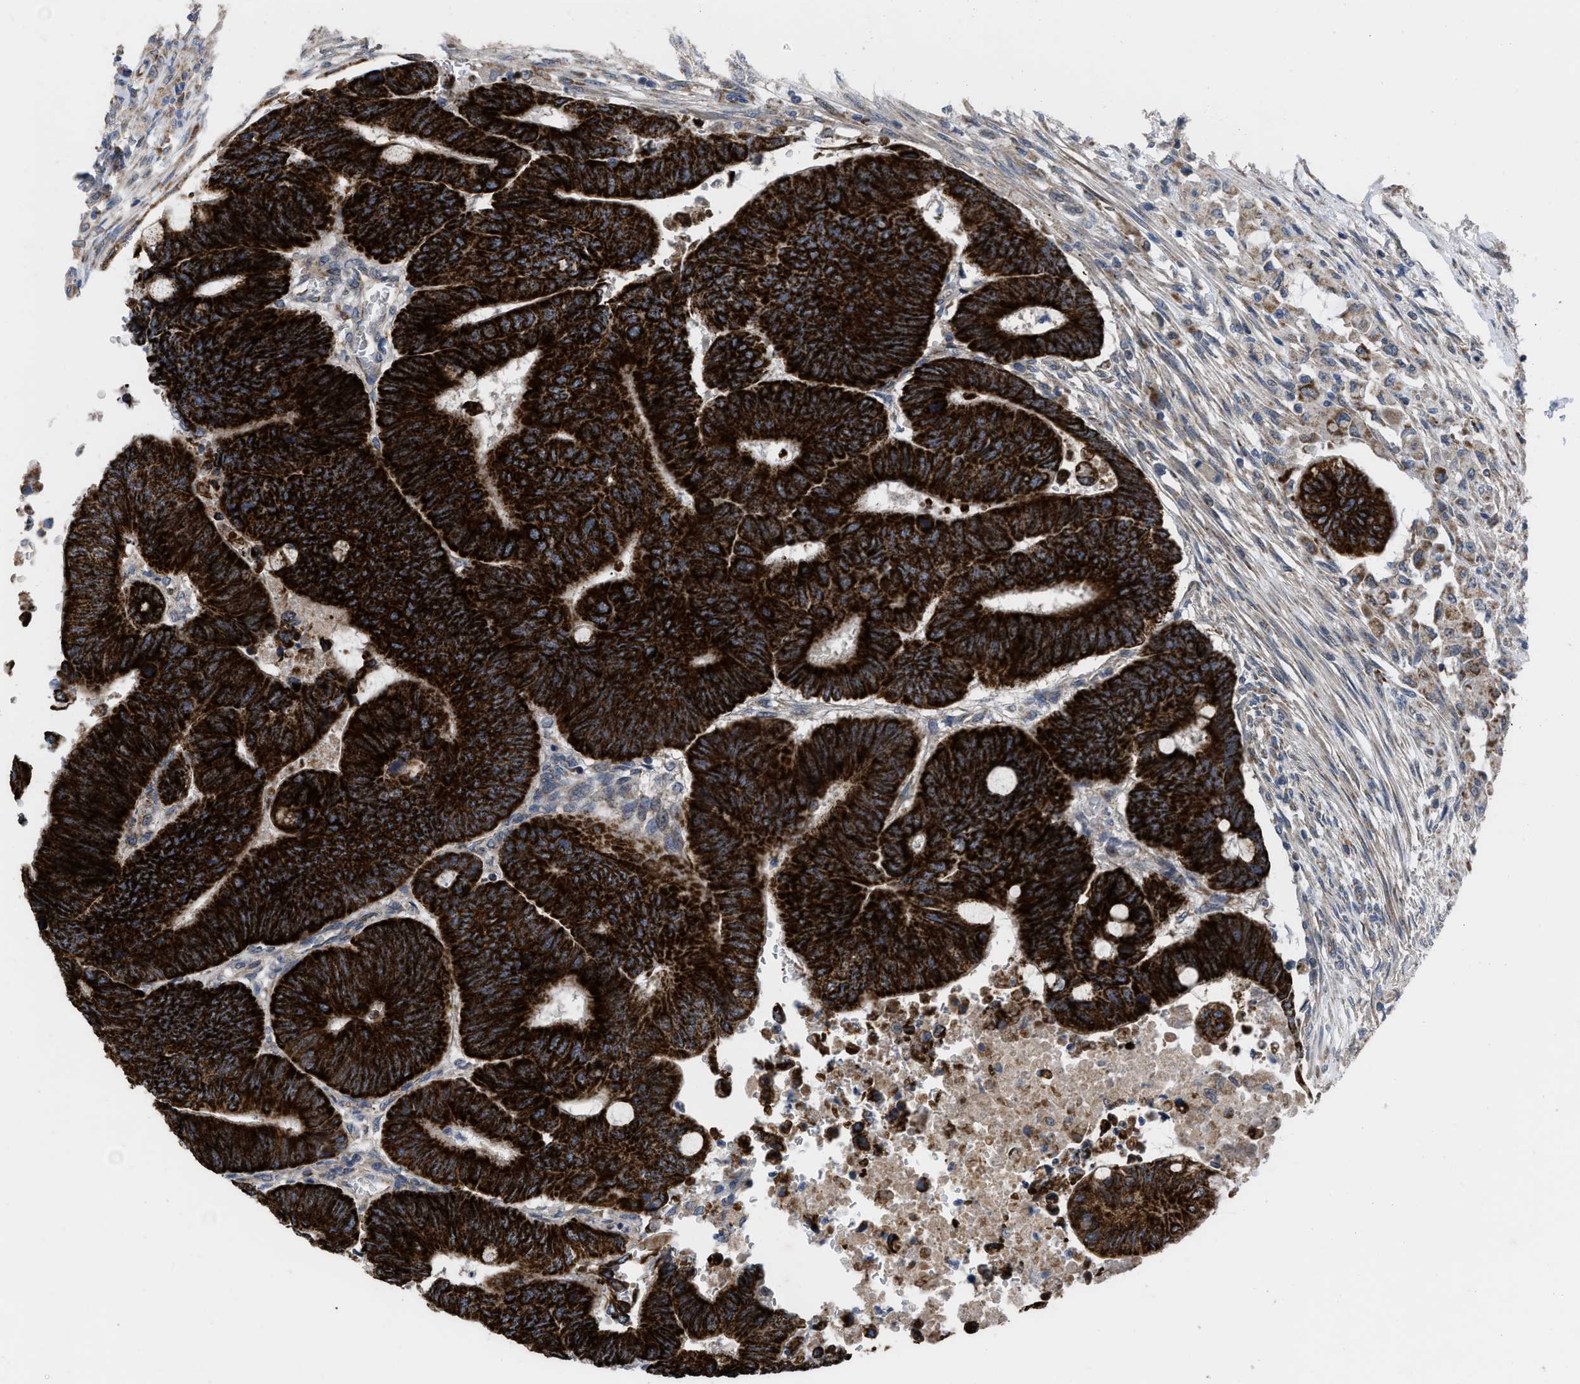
{"staining": {"intensity": "strong", "quantity": ">75%", "location": "cytoplasmic/membranous"}, "tissue": "colorectal cancer", "cell_type": "Tumor cells", "image_type": "cancer", "snomed": [{"axis": "morphology", "description": "Normal tissue, NOS"}, {"axis": "morphology", "description": "Adenocarcinoma, NOS"}, {"axis": "topography", "description": "Rectum"}, {"axis": "topography", "description": "Peripheral nerve tissue"}], "caption": "About >75% of tumor cells in colorectal cancer (adenocarcinoma) reveal strong cytoplasmic/membranous protein positivity as visualized by brown immunohistochemical staining.", "gene": "AKAP1", "patient": {"sex": "male", "age": 92}}